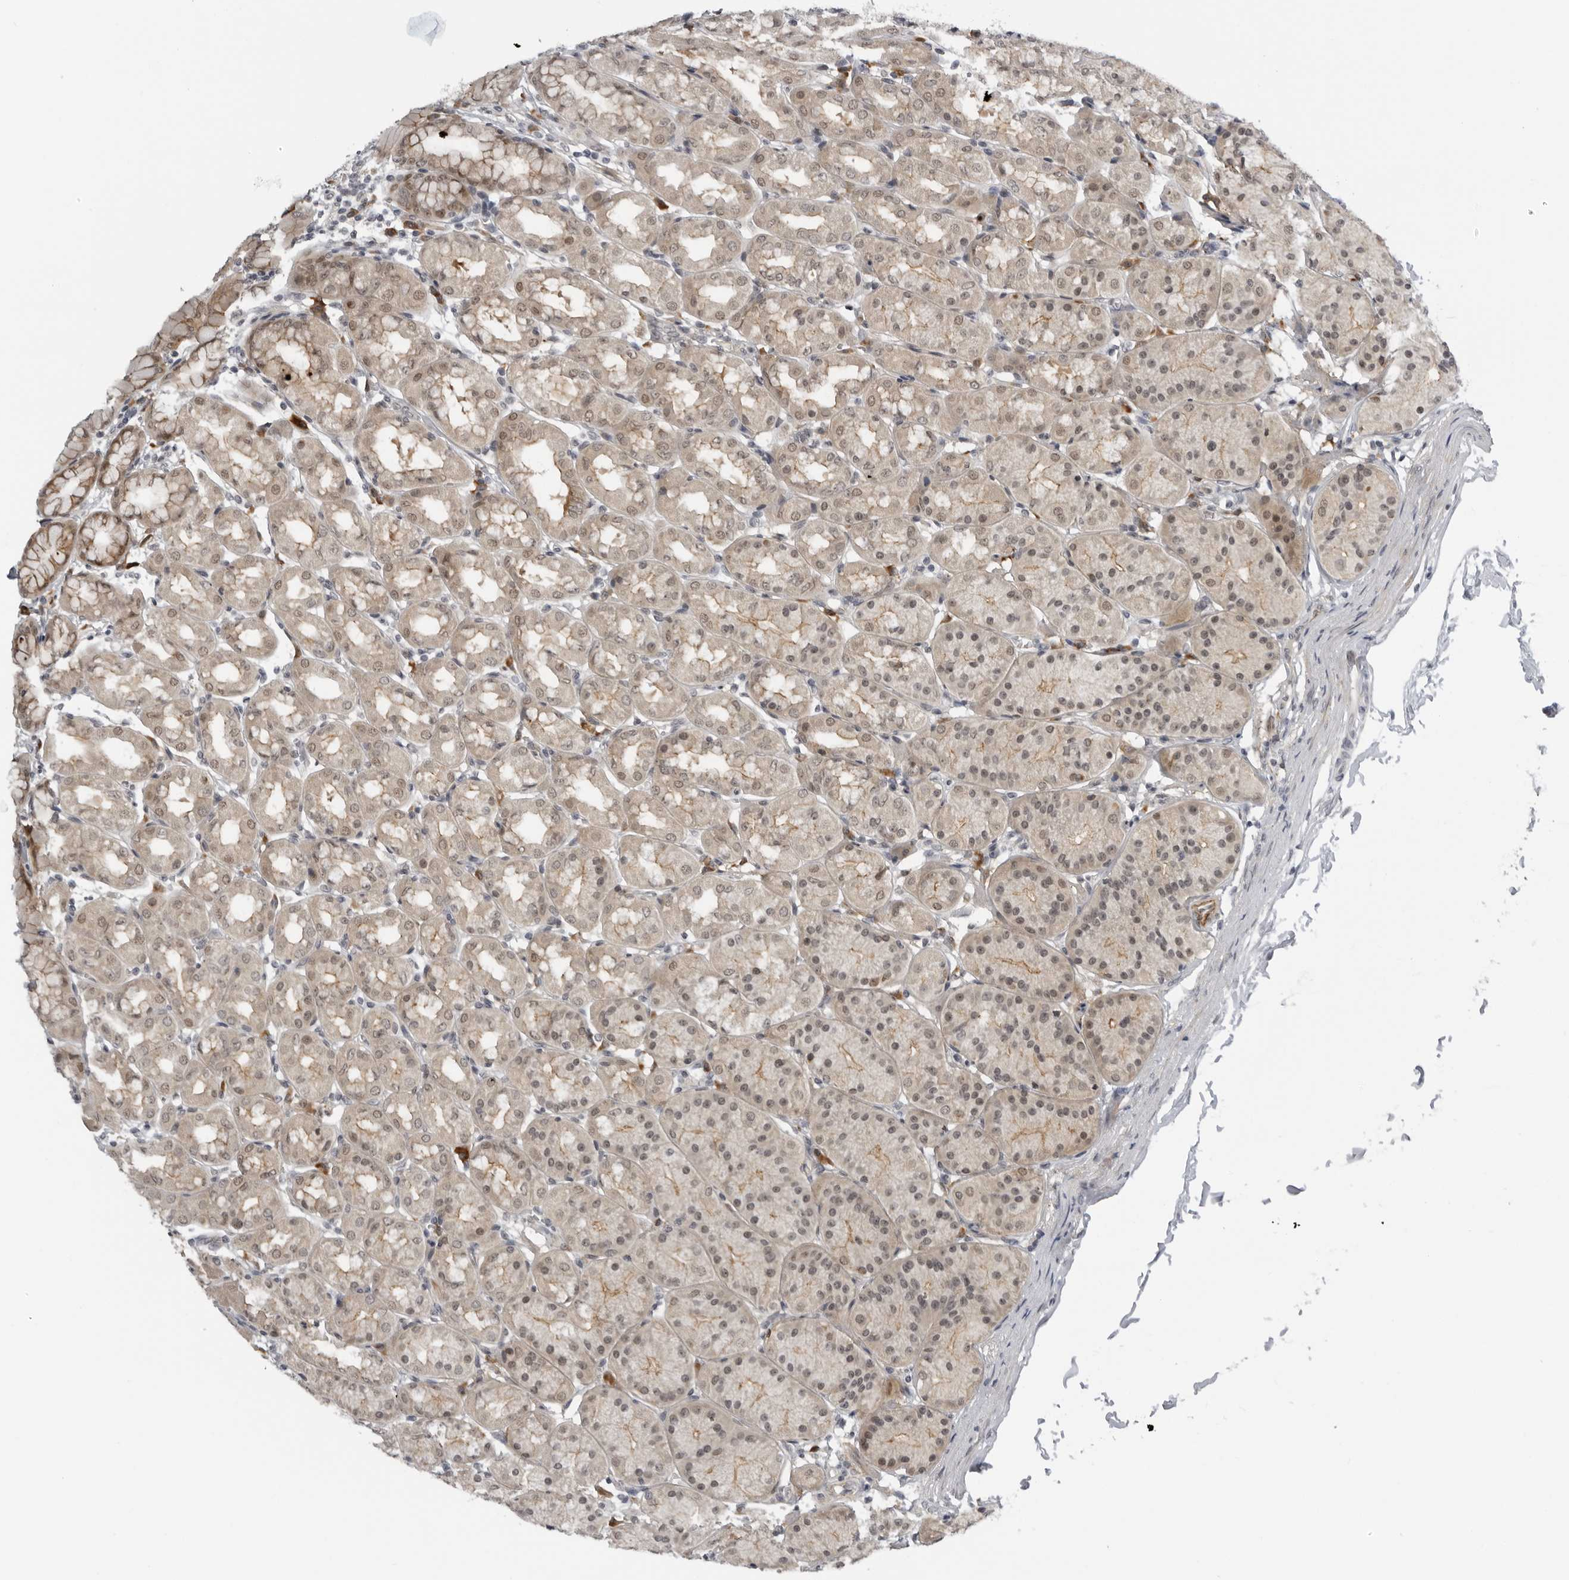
{"staining": {"intensity": "moderate", "quantity": ">75%", "location": "nuclear"}, "tissue": "stomach", "cell_type": "Glandular cells", "image_type": "normal", "snomed": [{"axis": "morphology", "description": "Normal tissue, NOS"}, {"axis": "topography", "description": "Stomach"}], "caption": "The image demonstrates immunohistochemical staining of normal stomach. There is moderate nuclear expression is appreciated in about >75% of glandular cells. Nuclei are stained in blue.", "gene": "ALPK2", "patient": {"sex": "male", "age": 42}}